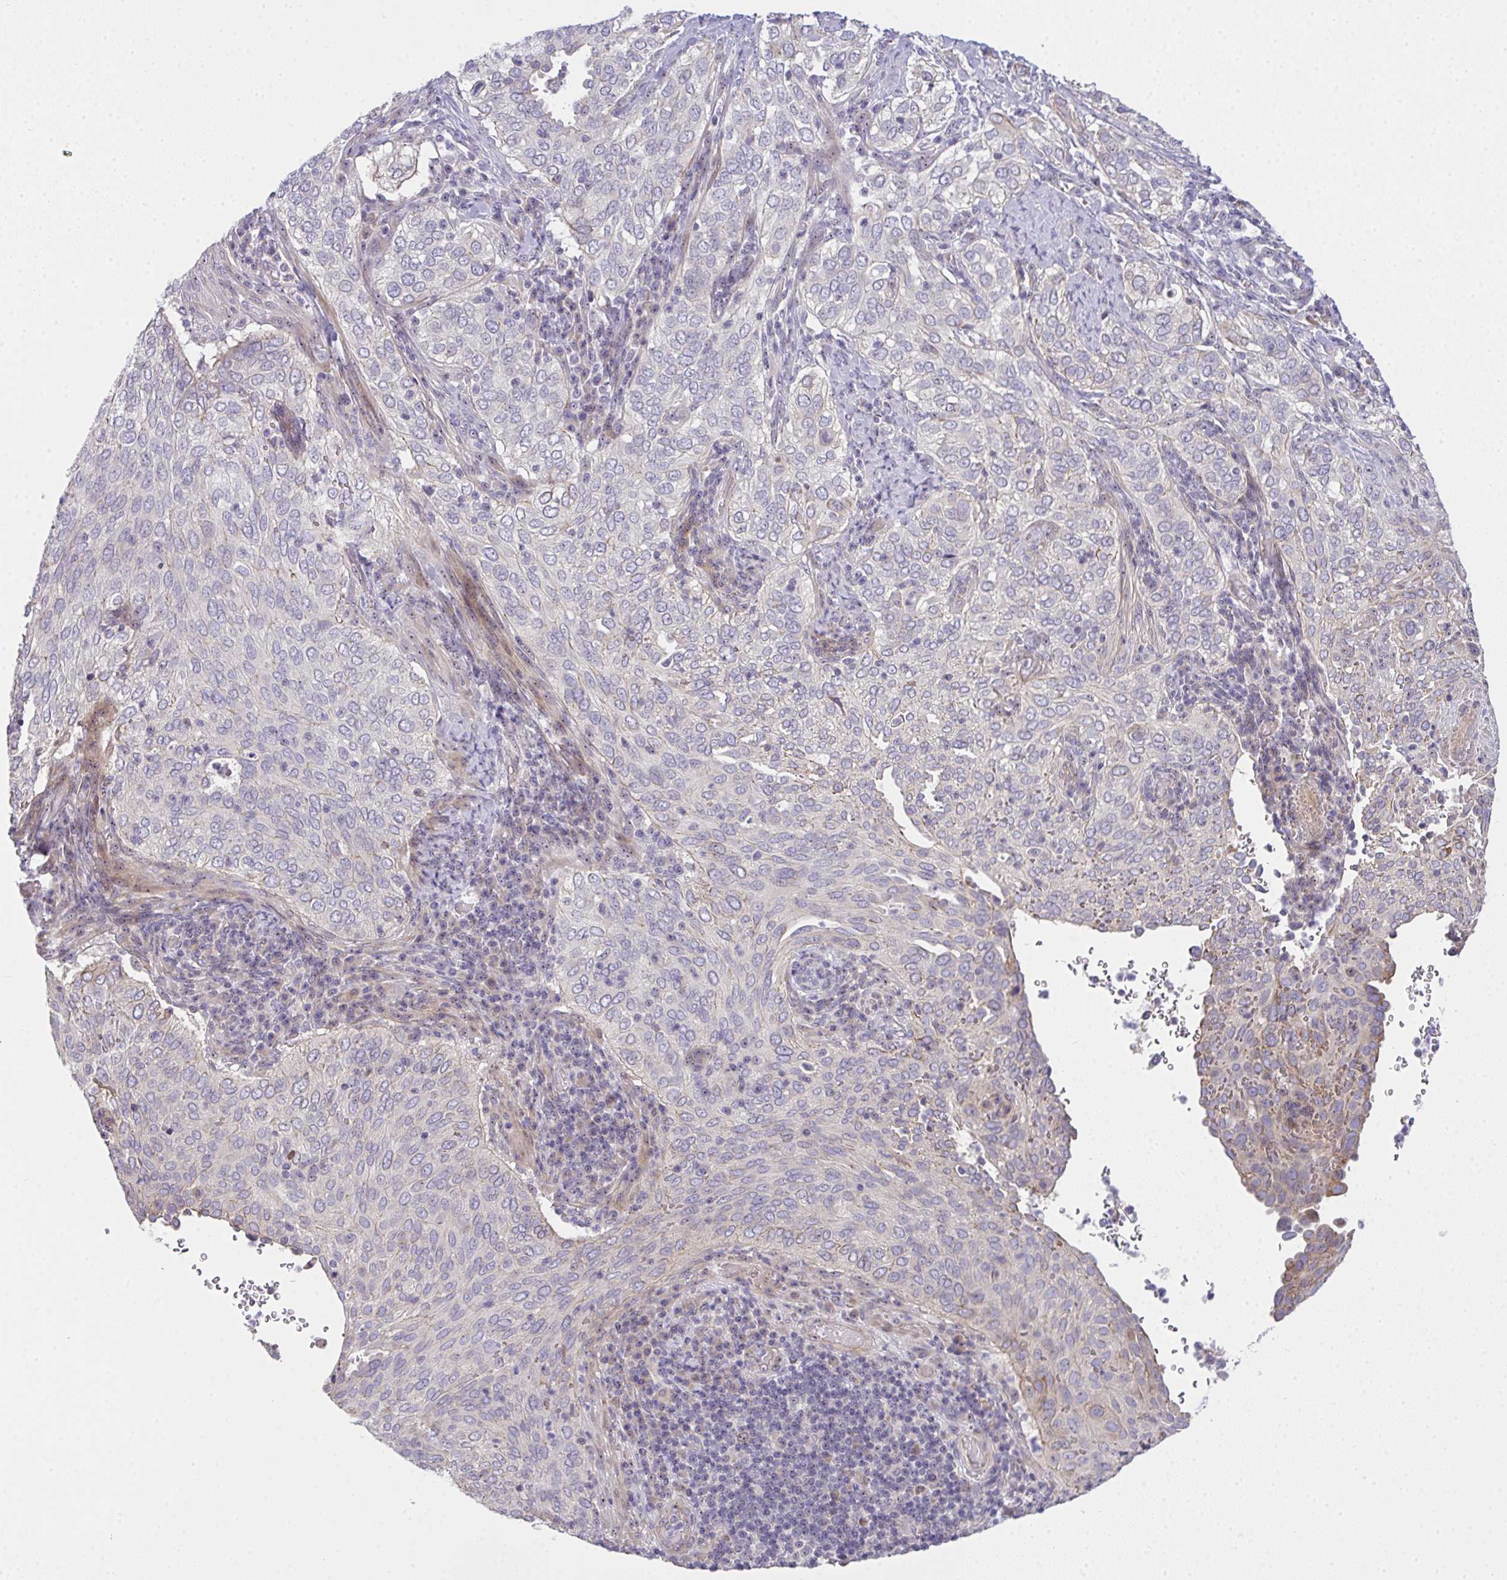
{"staining": {"intensity": "negative", "quantity": "none", "location": "none"}, "tissue": "cervical cancer", "cell_type": "Tumor cells", "image_type": "cancer", "snomed": [{"axis": "morphology", "description": "Squamous cell carcinoma, NOS"}, {"axis": "topography", "description": "Cervix"}], "caption": "A histopathology image of human cervical squamous cell carcinoma is negative for staining in tumor cells.", "gene": "NT5C1A", "patient": {"sex": "female", "age": 38}}